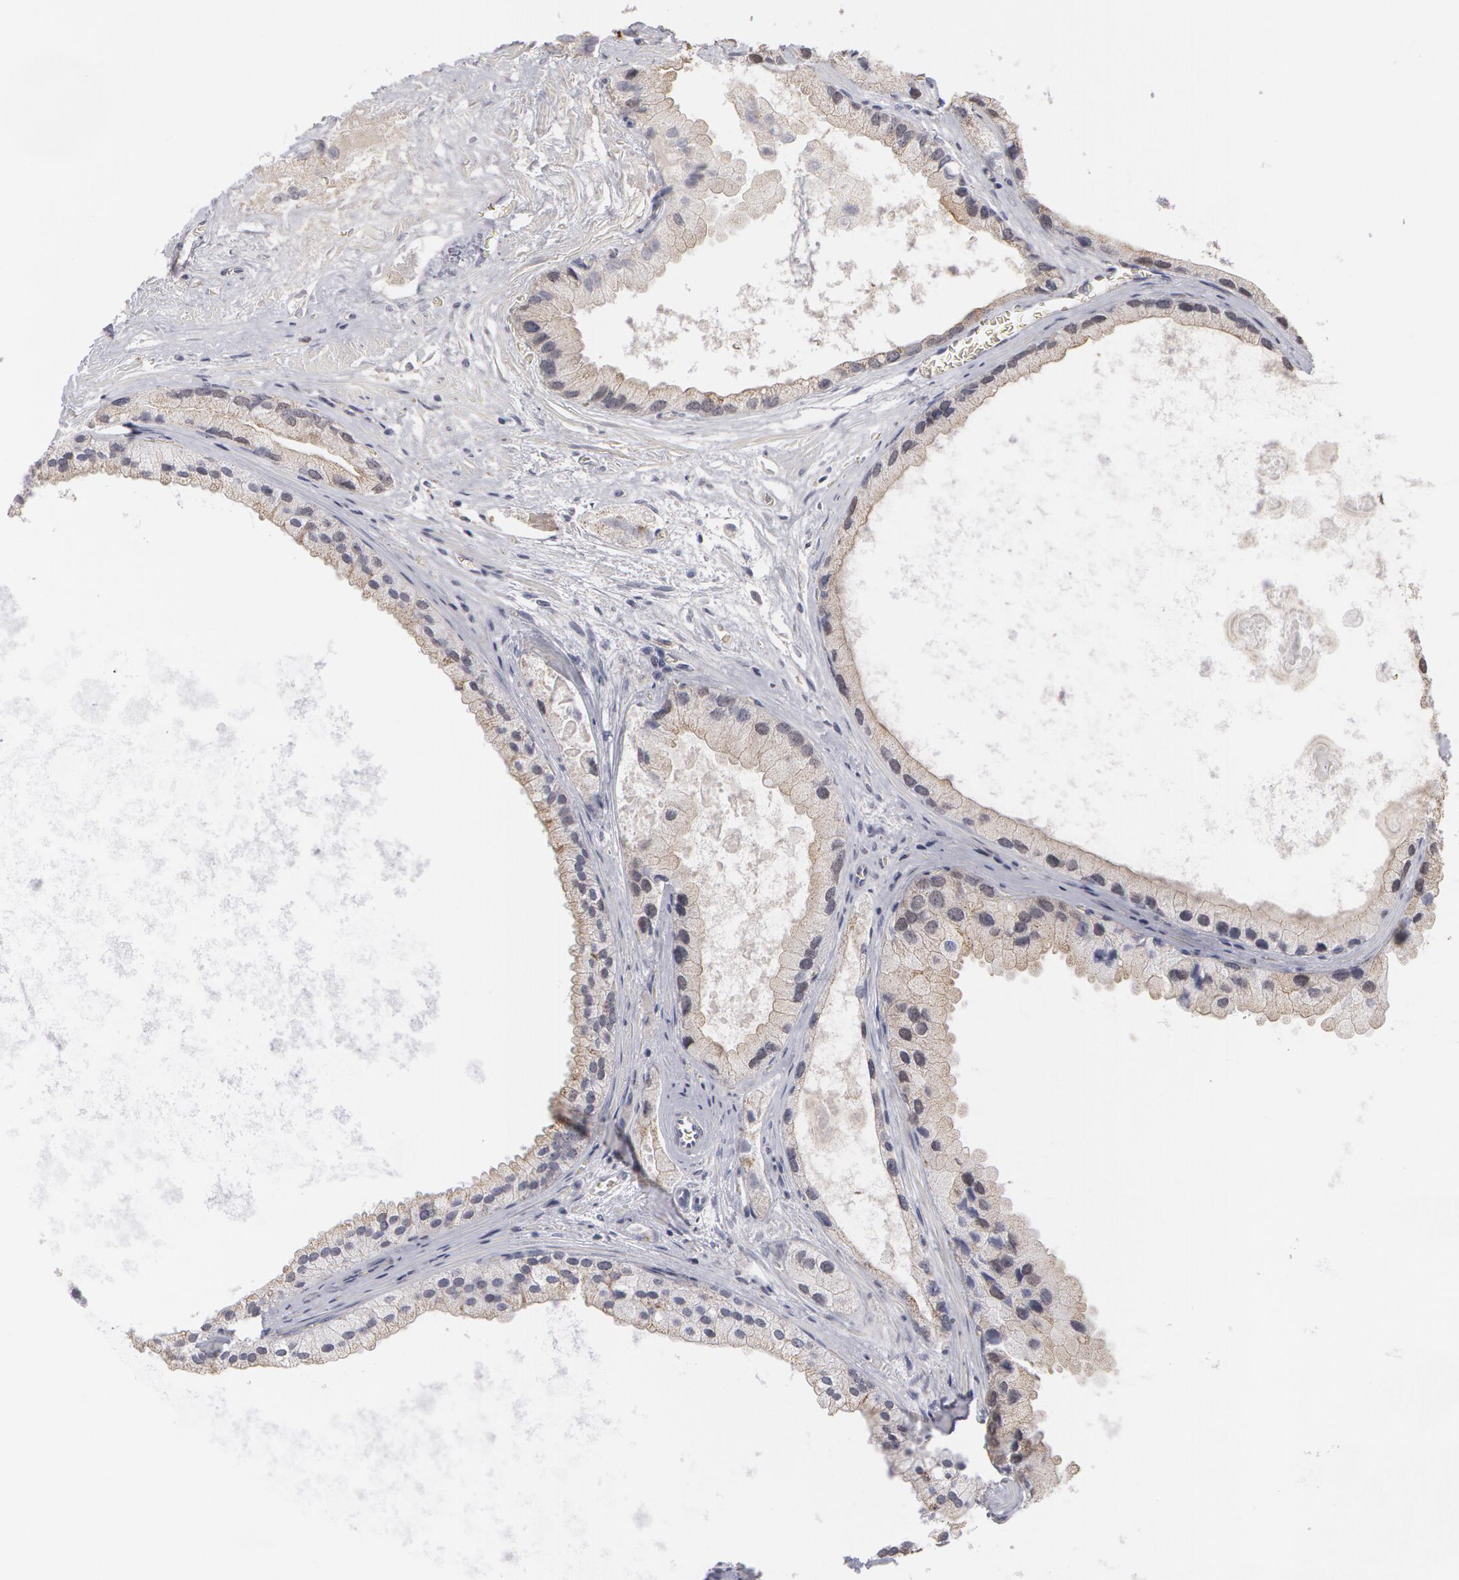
{"staining": {"intensity": "weak", "quantity": ">75%", "location": "cytoplasmic/membranous"}, "tissue": "prostate cancer", "cell_type": "Tumor cells", "image_type": "cancer", "snomed": [{"axis": "morphology", "description": "Adenocarcinoma, Medium grade"}, {"axis": "topography", "description": "Prostate"}], "caption": "Medium-grade adenocarcinoma (prostate) was stained to show a protein in brown. There is low levels of weak cytoplasmic/membranous staining in about >75% of tumor cells. The protein of interest is shown in brown color, while the nuclei are stained blue.", "gene": "CAT", "patient": {"sex": "male", "age": 70}}